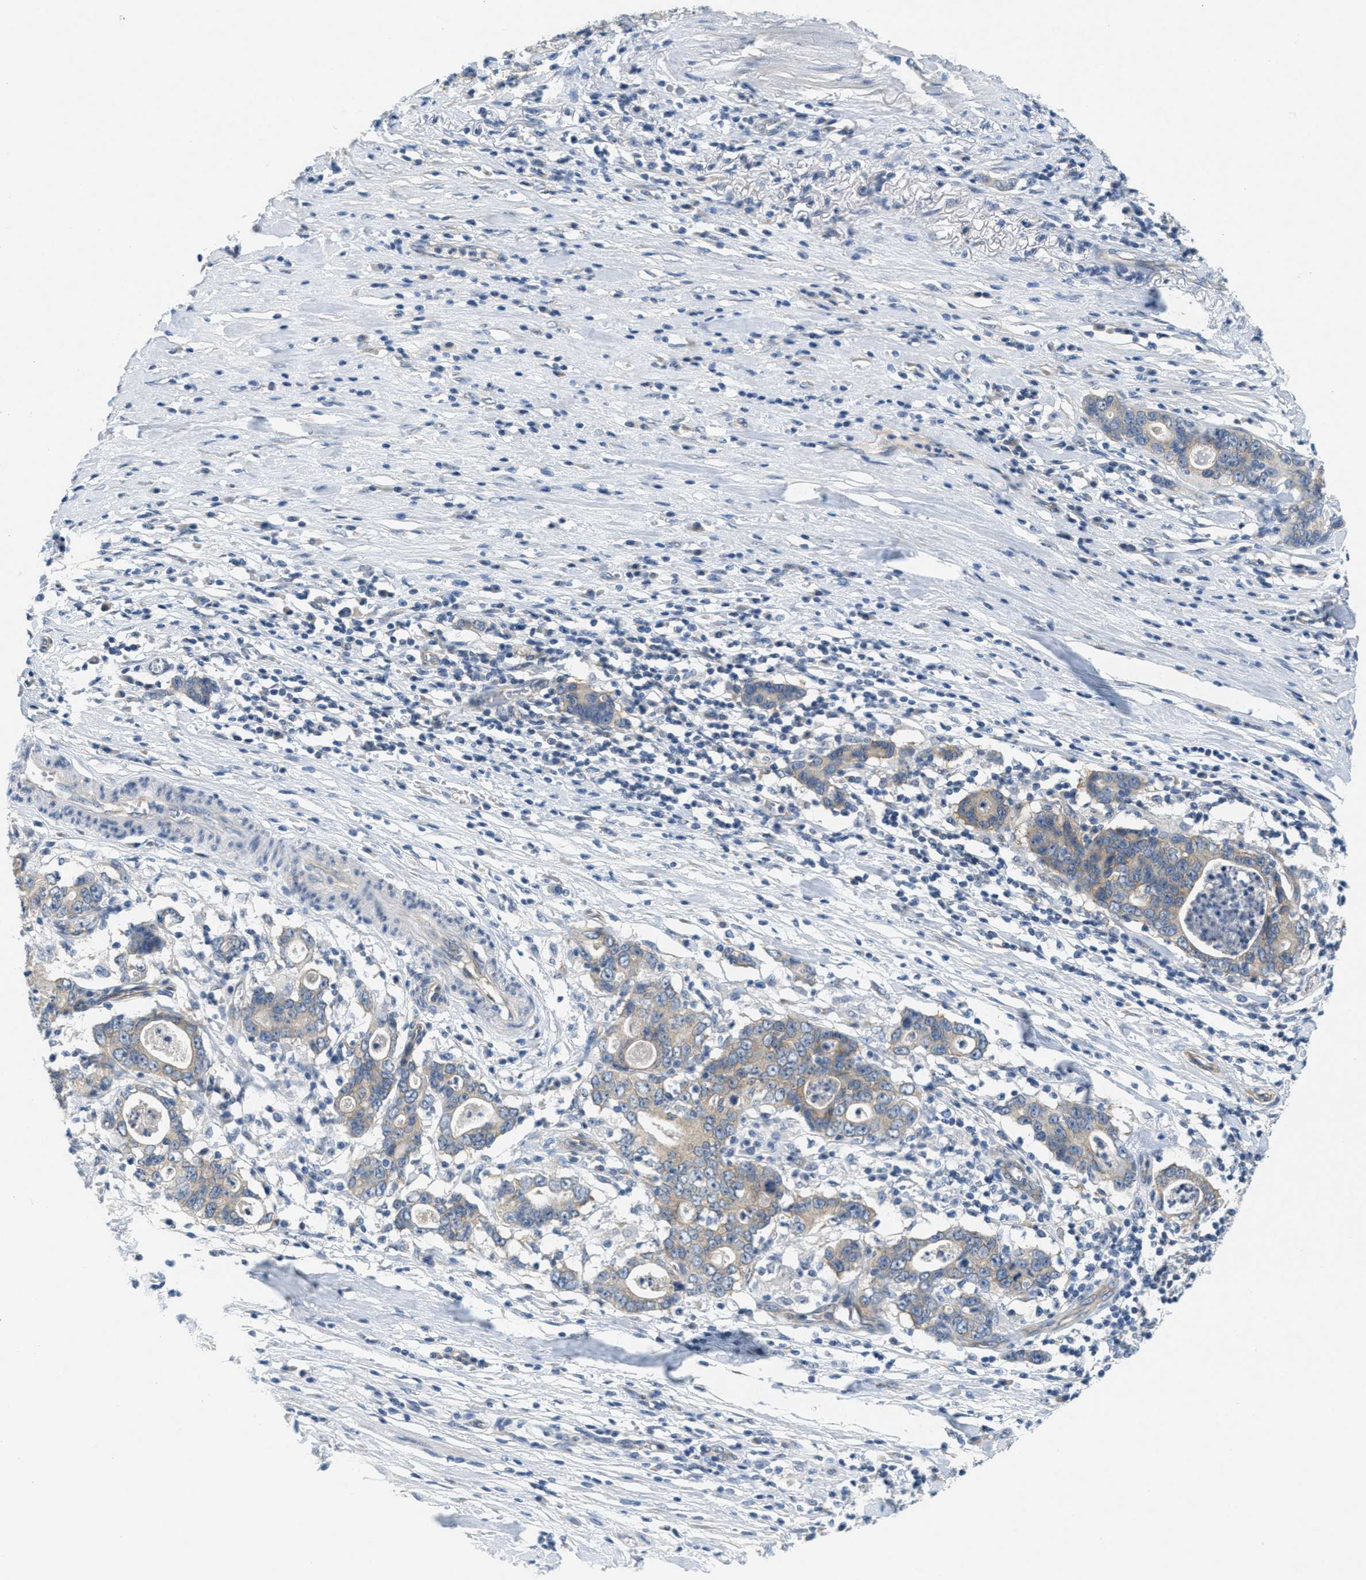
{"staining": {"intensity": "weak", "quantity": "<25%", "location": "cytoplasmic/membranous"}, "tissue": "stomach cancer", "cell_type": "Tumor cells", "image_type": "cancer", "snomed": [{"axis": "morphology", "description": "Adenocarcinoma, NOS"}, {"axis": "topography", "description": "Stomach, lower"}], "caption": "A photomicrograph of human stomach adenocarcinoma is negative for staining in tumor cells. (Stains: DAB immunohistochemistry with hematoxylin counter stain, Microscopy: brightfield microscopy at high magnification).", "gene": "ZFYVE9", "patient": {"sex": "female", "age": 72}}